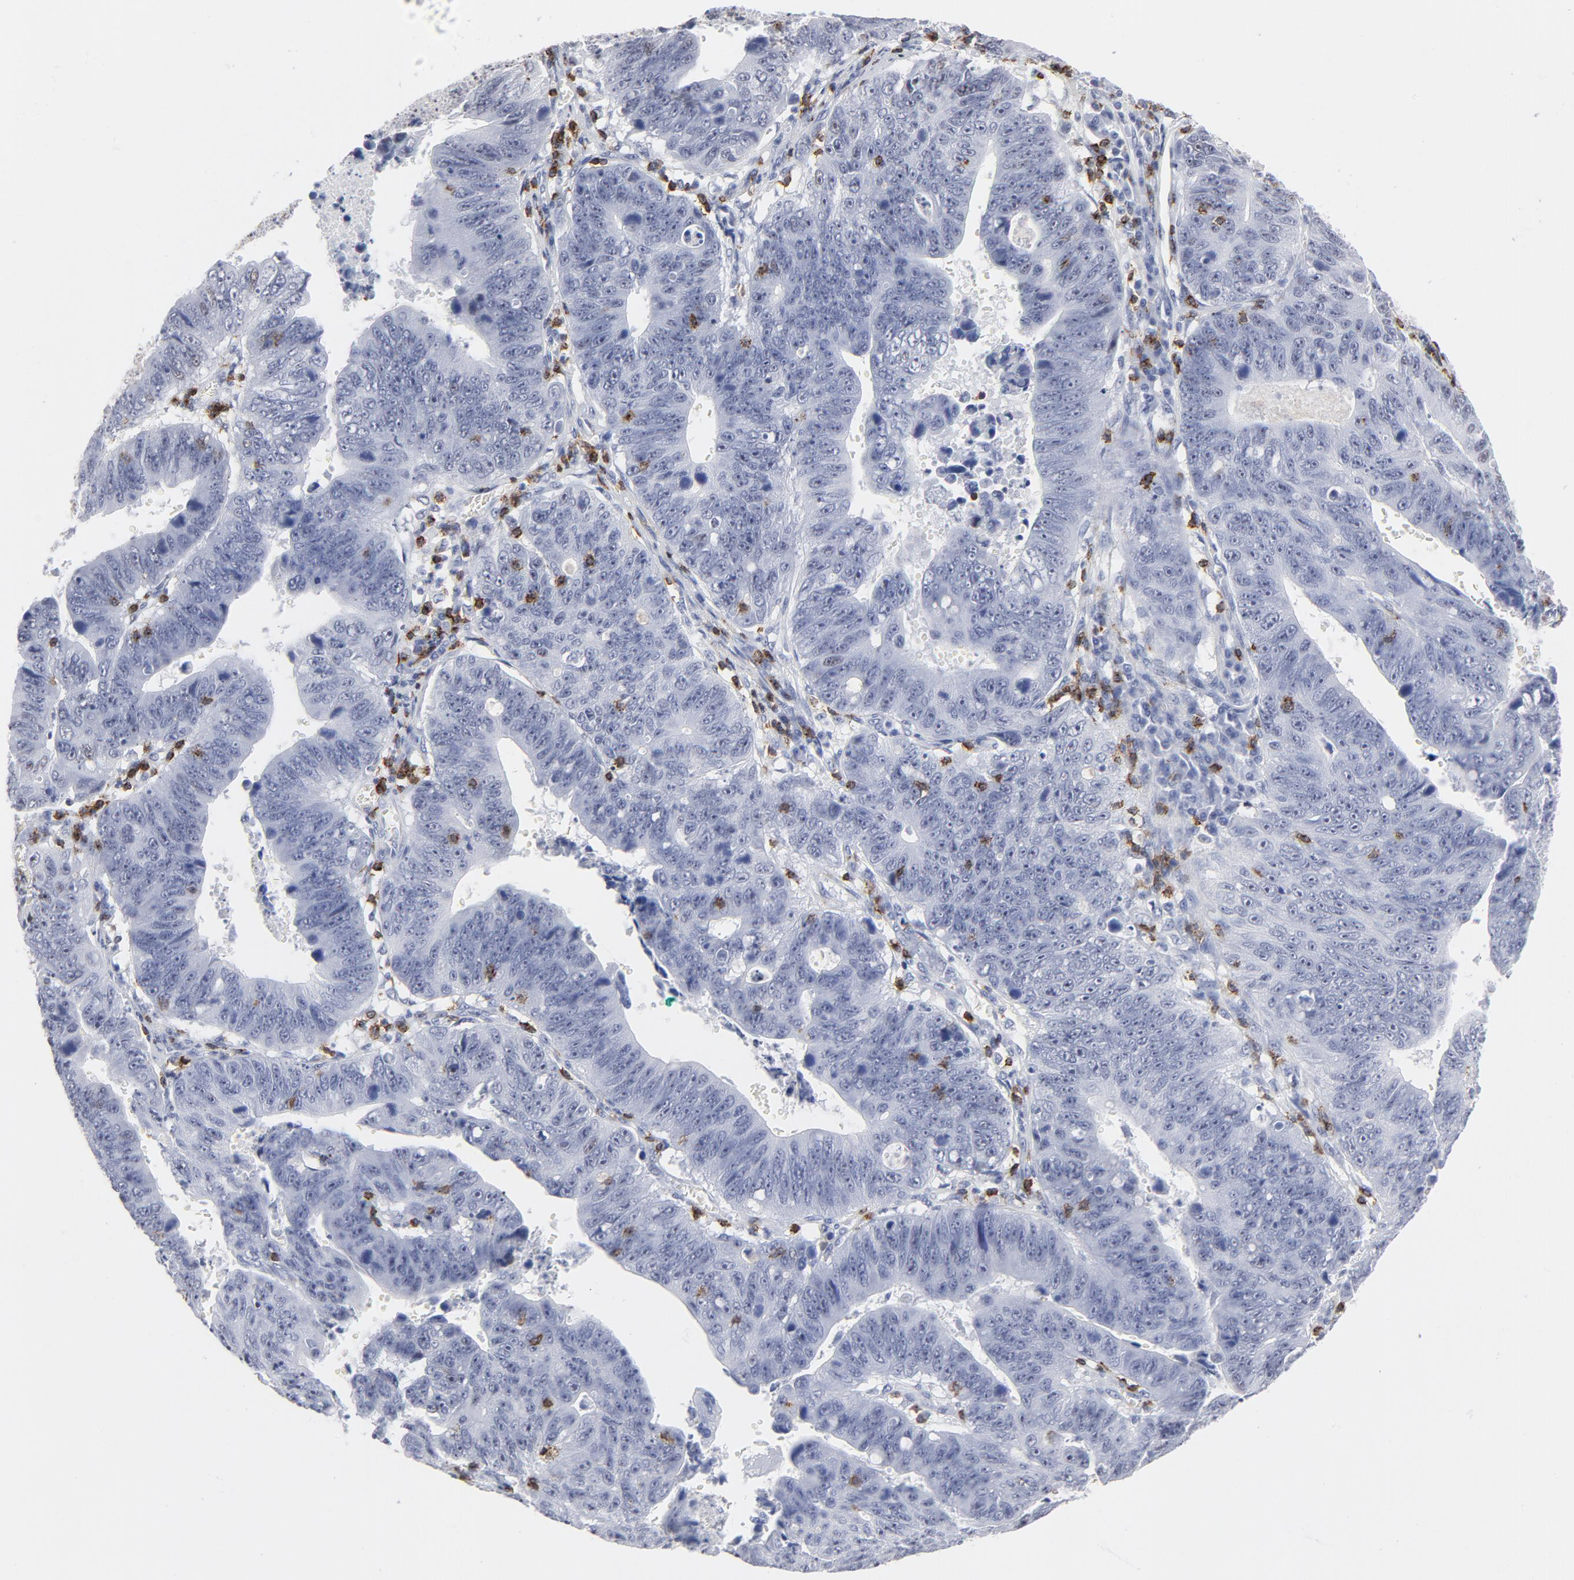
{"staining": {"intensity": "negative", "quantity": "none", "location": "none"}, "tissue": "stomach cancer", "cell_type": "Tumor cells", "image_type": "cancer", "snomed": [{"axis": "morphology", "description": "Adenocarcinoma, NOS"}, {"axis": "topography", "description": "Stomach"}], "caption": "The photomicrograph shows no staining of tumor cells in stomach cancer (adenocarcinoma).", "gene": "CD2", "patient": {"sex": "male", "age": 59}}